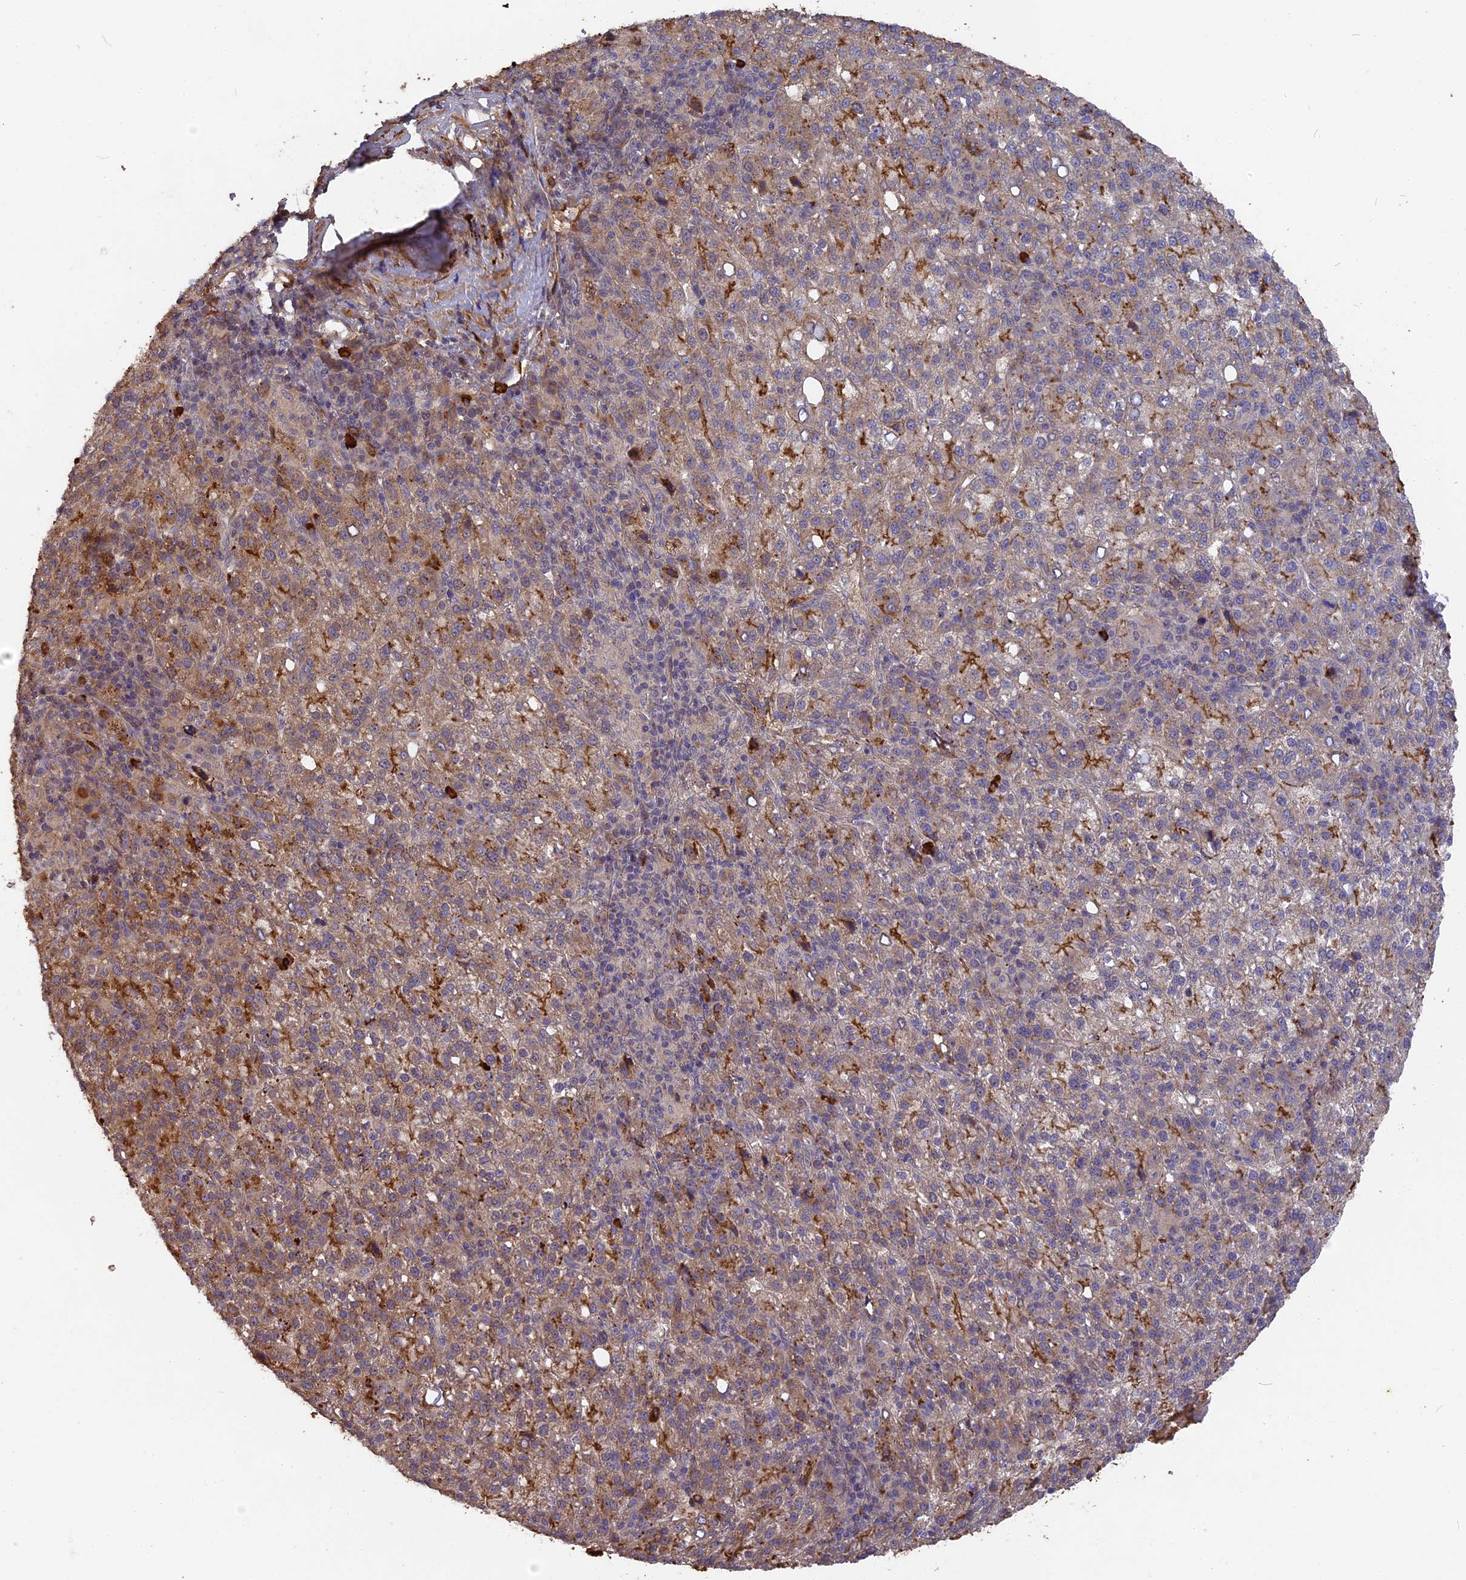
{"staining": {"intensity": "strong", "quantity": "25%-75%", "location": "cytoplasmic/membranous"}, "tissue": "liver cancer", "cell_type": "Tumor cells", "image_type": "cancer", "snomed": [{"axis": "morphology", "description": "Carcinoma, Hepatocellular, NOS"}, {"axis": "topography", "description": "Liver"}], "caption": "Human liver hepatocellular carcinoma stained for a protein (brown) exhibits strong cytoplasmic/membranous positive expression in about 25%-75% of tumor cells.", "gene": "ERMAP", "patient": {"sex": "female", "age": 58}}